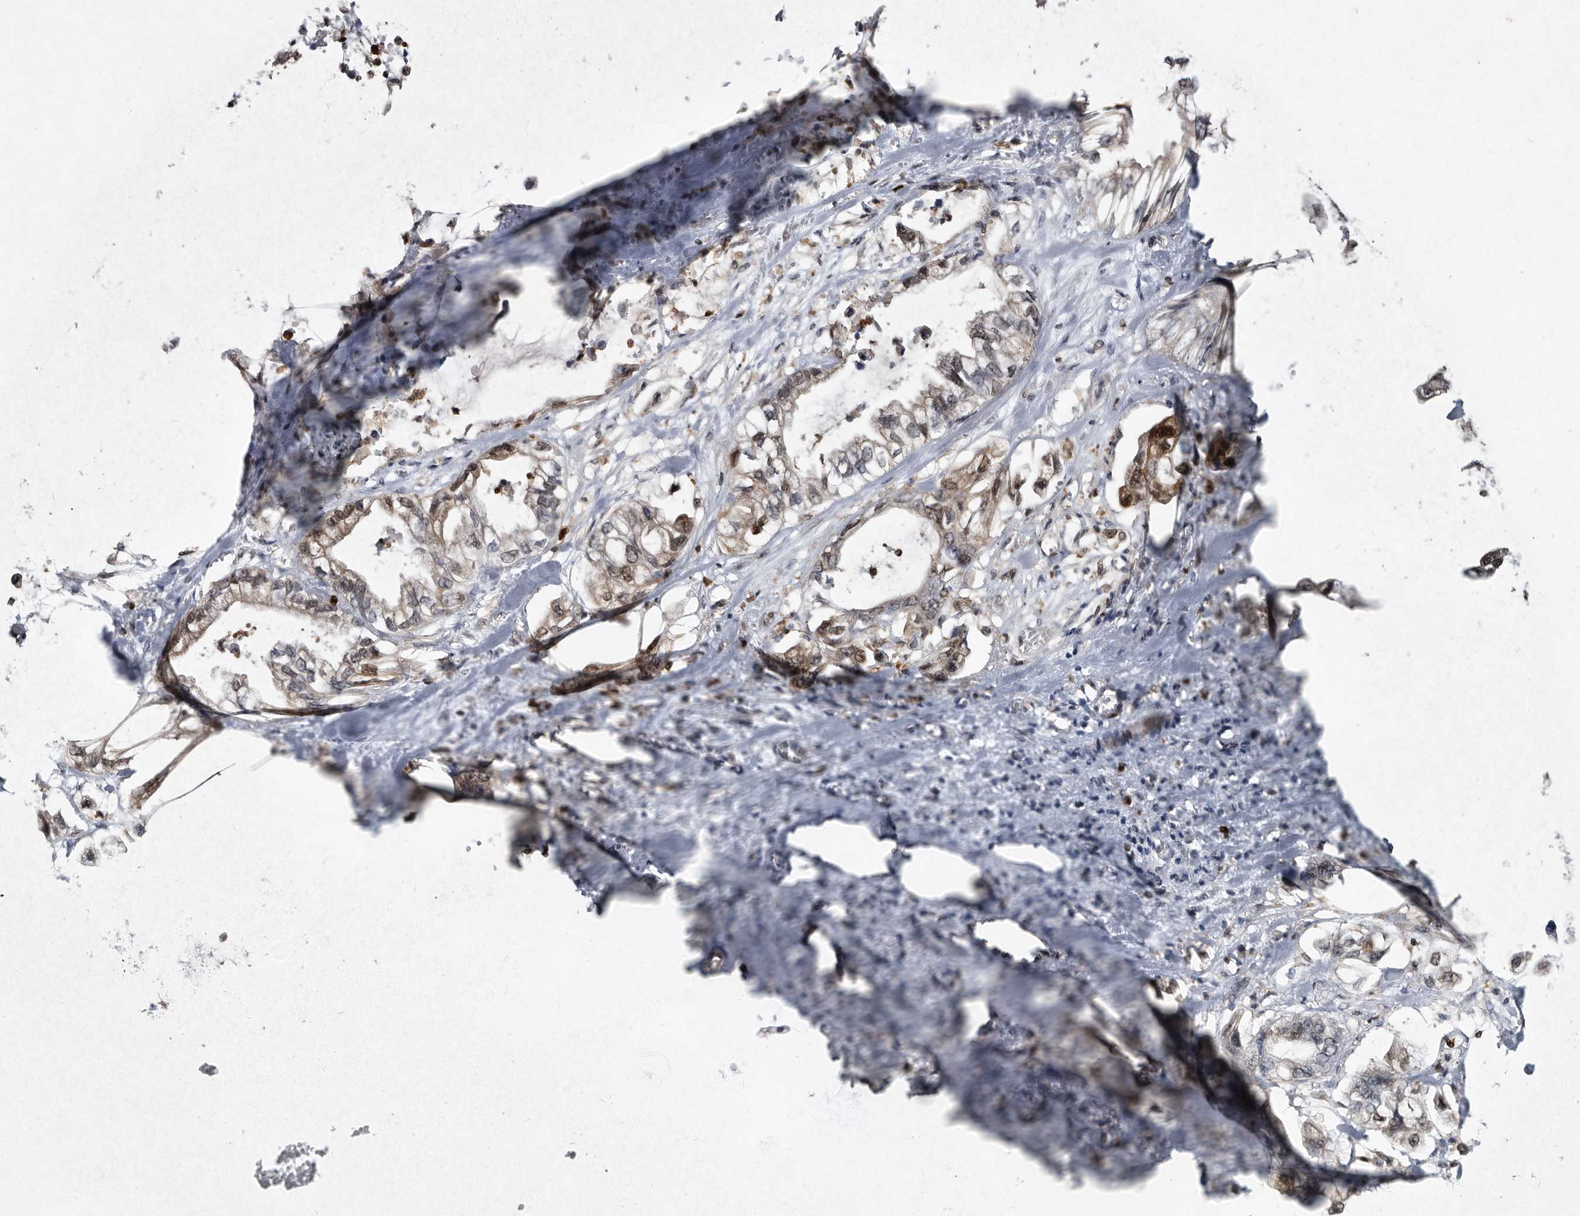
{"staining": {"intensity": "moderate", "quantity": "25%-75%", "location": "nuclear"}, "tissue": "stomach cancer", "cell_type": "Tumor cells", "image_type": "cancer", "snomed": [{"axis": "morphology", "description": "Normal tissue, NOS"}, {"axis": "morphology", "description": "Adenocarcinoma, NOS"}, {"axis": "topography", "description": "Stomach"}], "caption": "Immunohistochemistry image of adenocarcinoma (stomach) stained for a protein (brown), which exhibits medium levels of moderate nuclear staining in about 25%-75% of tumor cells.", "gene": "SERPINB8", "patient": {"sex": "male", "age": 62}}